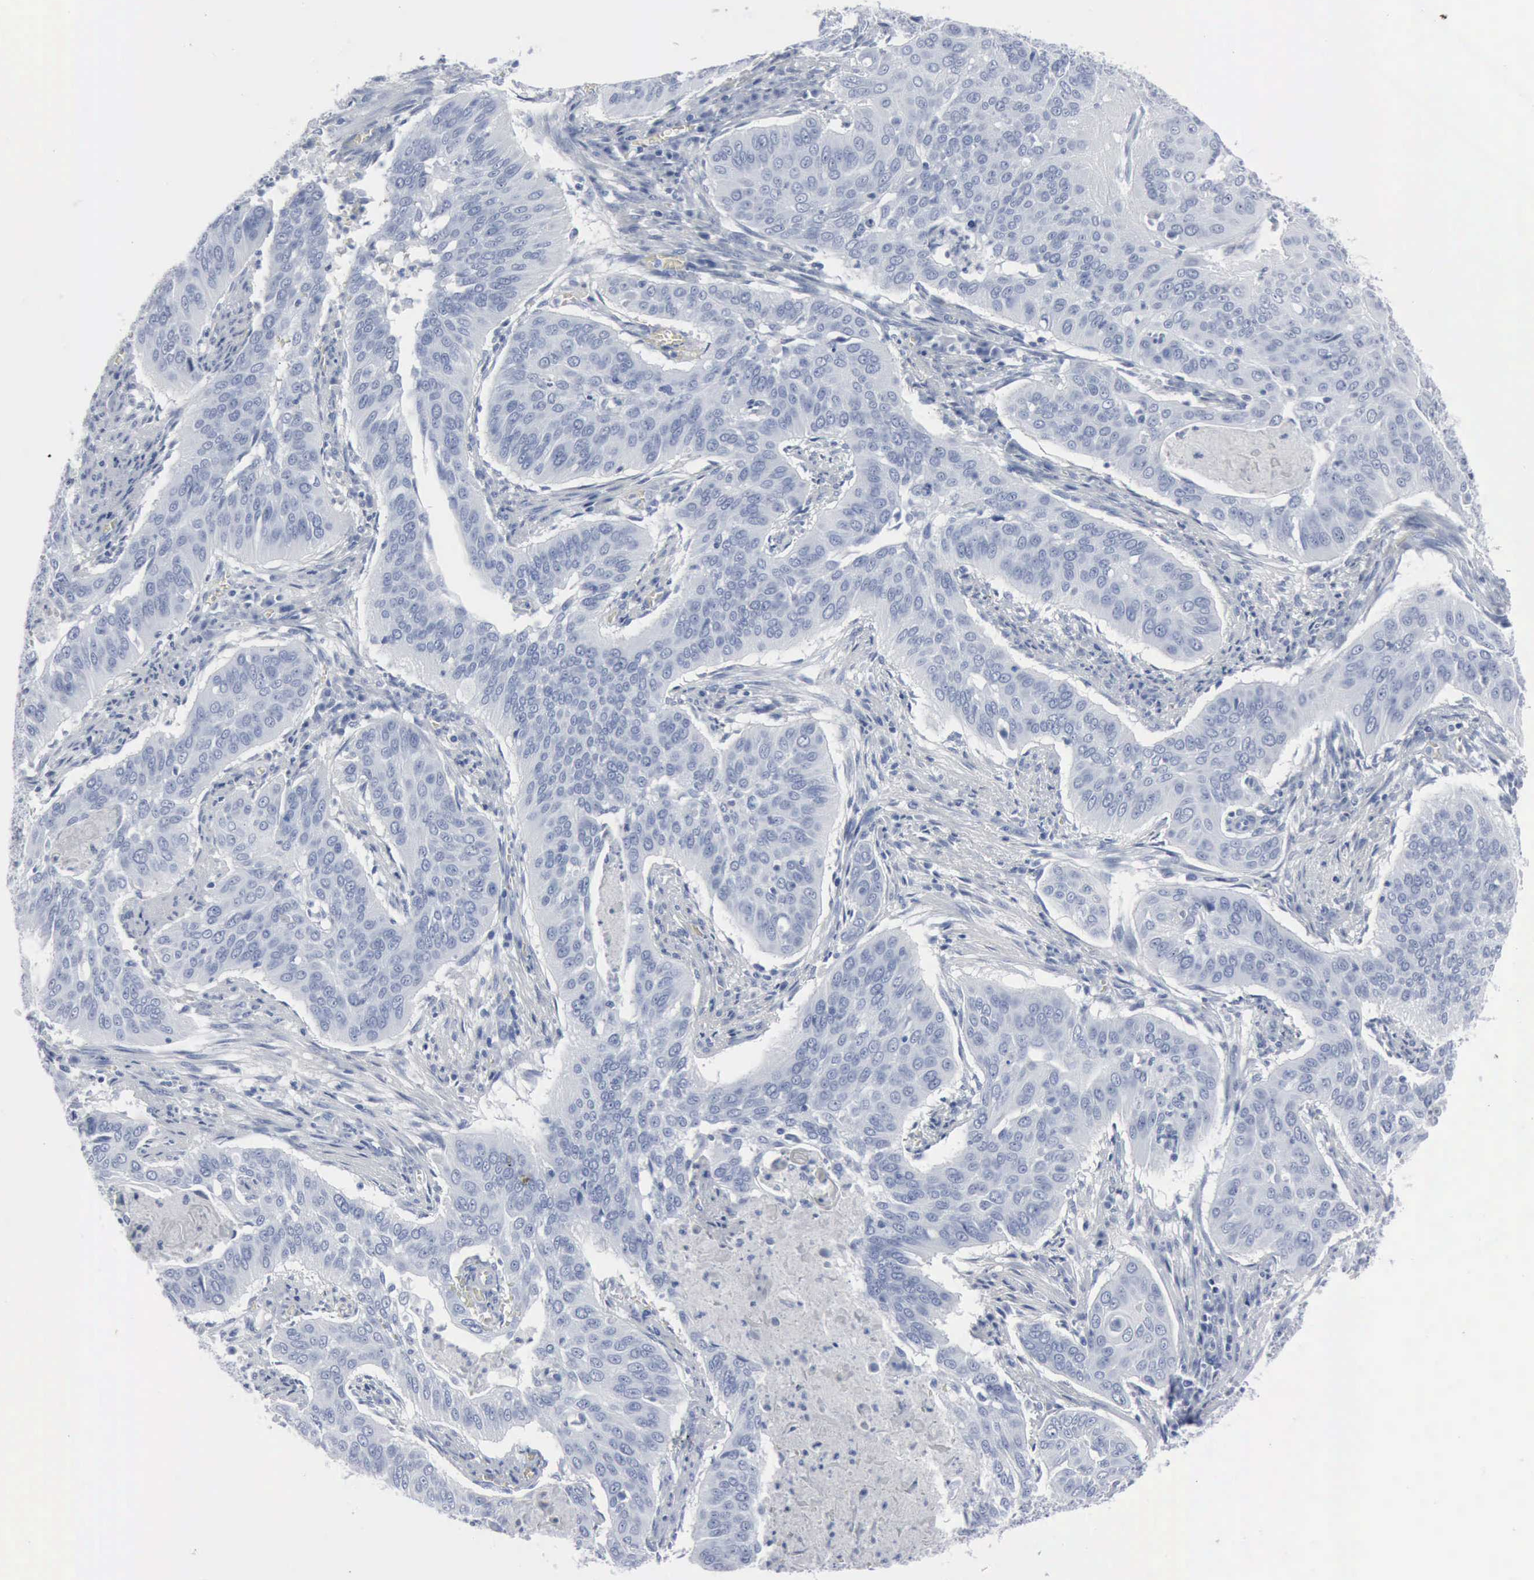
{"staining": {"intensity": "negative", "quantity": "none", "location": "none"}, "tissue": "cervical cancer", "cell_type": "Tumor cells", "image_type": "cancer", "snomed": [{"axis": "morphology", "description": "Squamous cell carcinoma, NOS"}, {"axis": "topography", "description": "Cervix"}], "caption": "Protein analysis of cervical cancer exhibits no significant staining in tumor cells.", "gene": "DMD", "patient": {"sex": "female", "age": 39}}